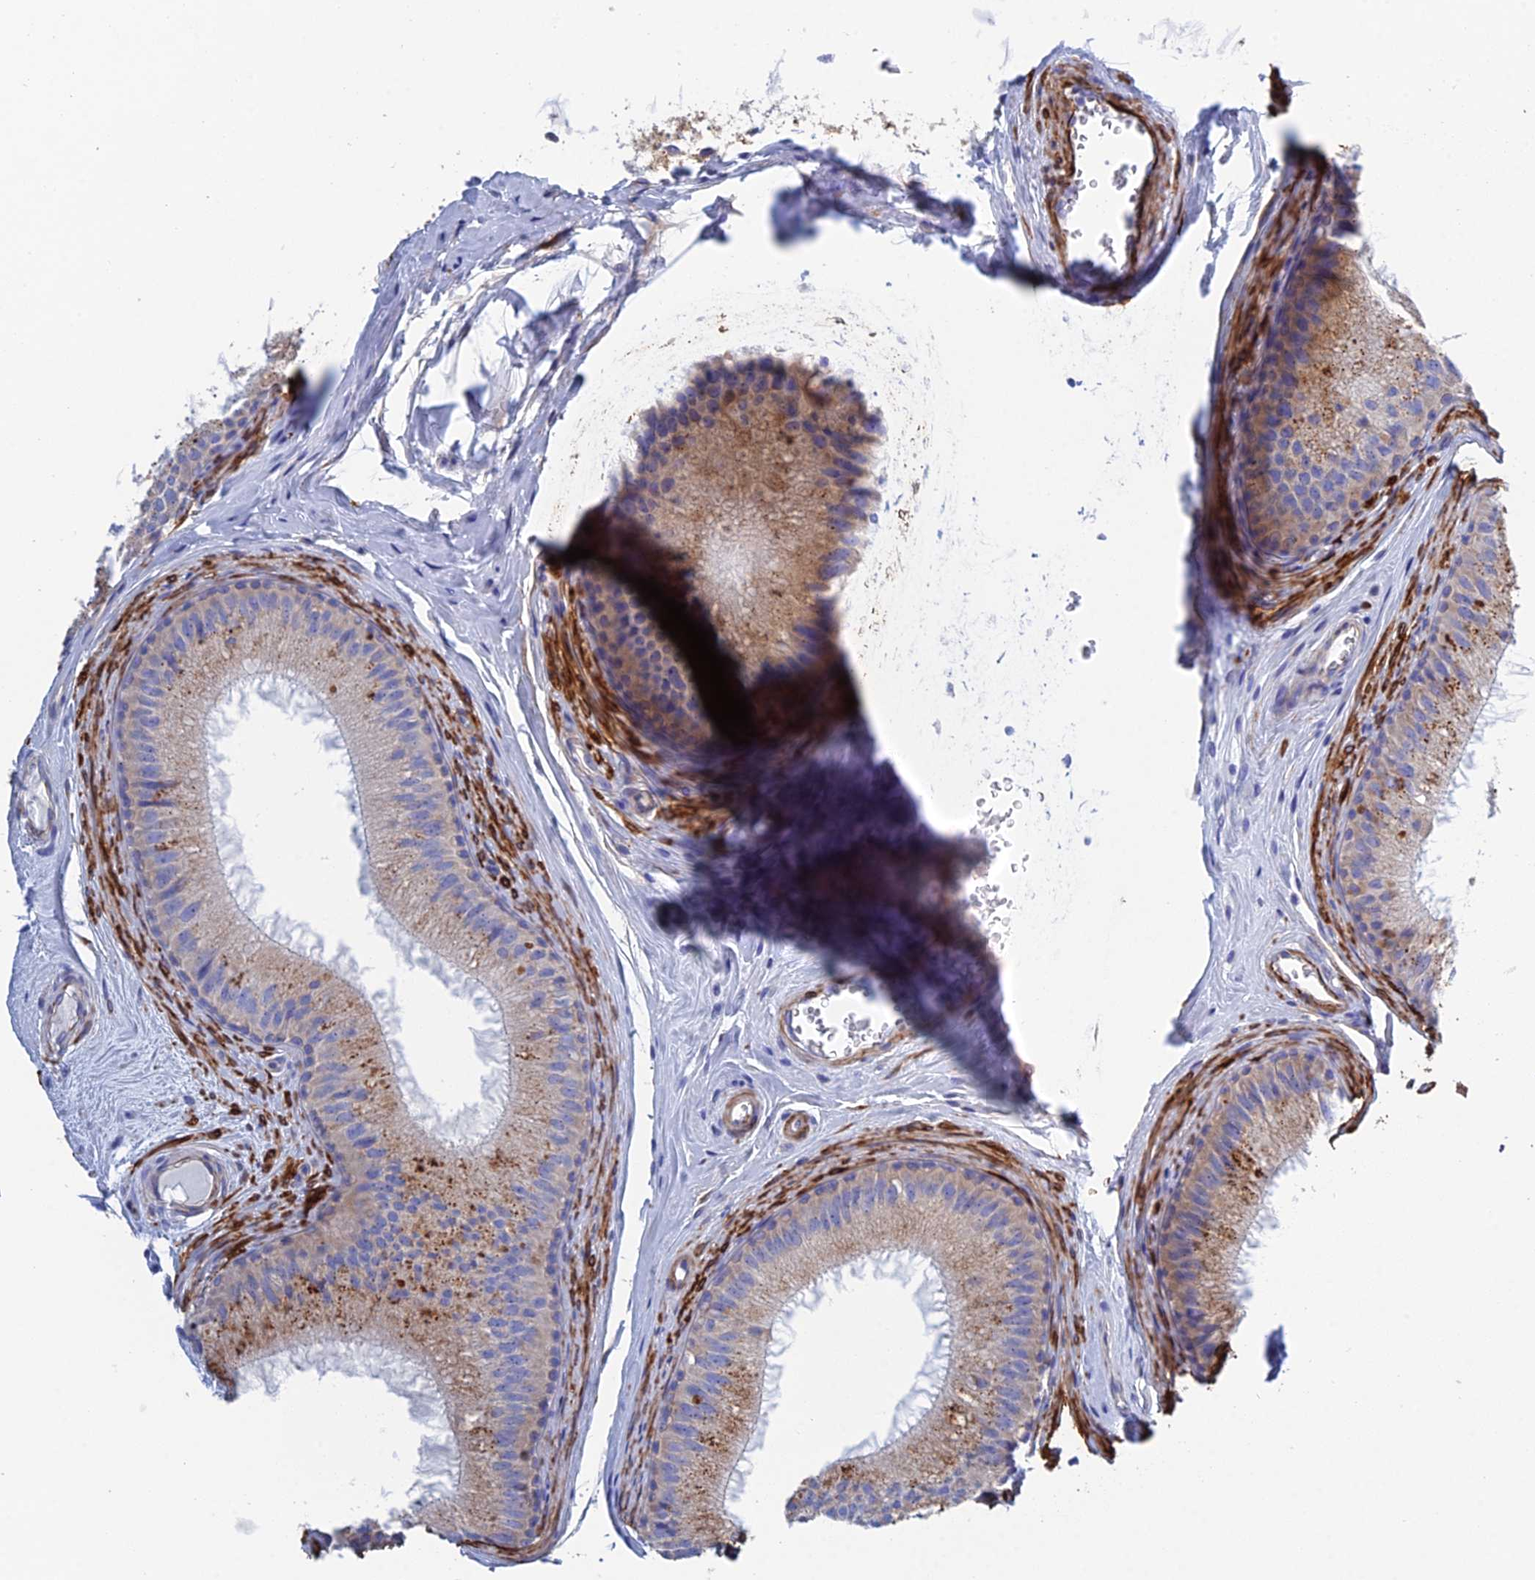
{"staining": {"intensity": "weak", "quantity": "25%-75%", "location": "cytoplasmic/membranous"}, "tissue": "epididymis", "cell_type": "Glandular cells", "image_type": "normal", "snomed": [{"axis": "morphology", "description": "Normal tissue, NOS"}, {"axis": "topography", "description": "Epididymis"}], "caption": "Immunohistochemical staining of unremarkable human epididymis exhibits weak cytoplasmic/membranous protein staining in approximately 25%-75% of glandular cells. The staining was performed using DAB to visualize the protein expression in brown, while the nuclei were stained in blue with hematoxylin (Magnification: 20x).", "gene": "PCDHA8", "patient": {"sex": "male", "age": 33}}